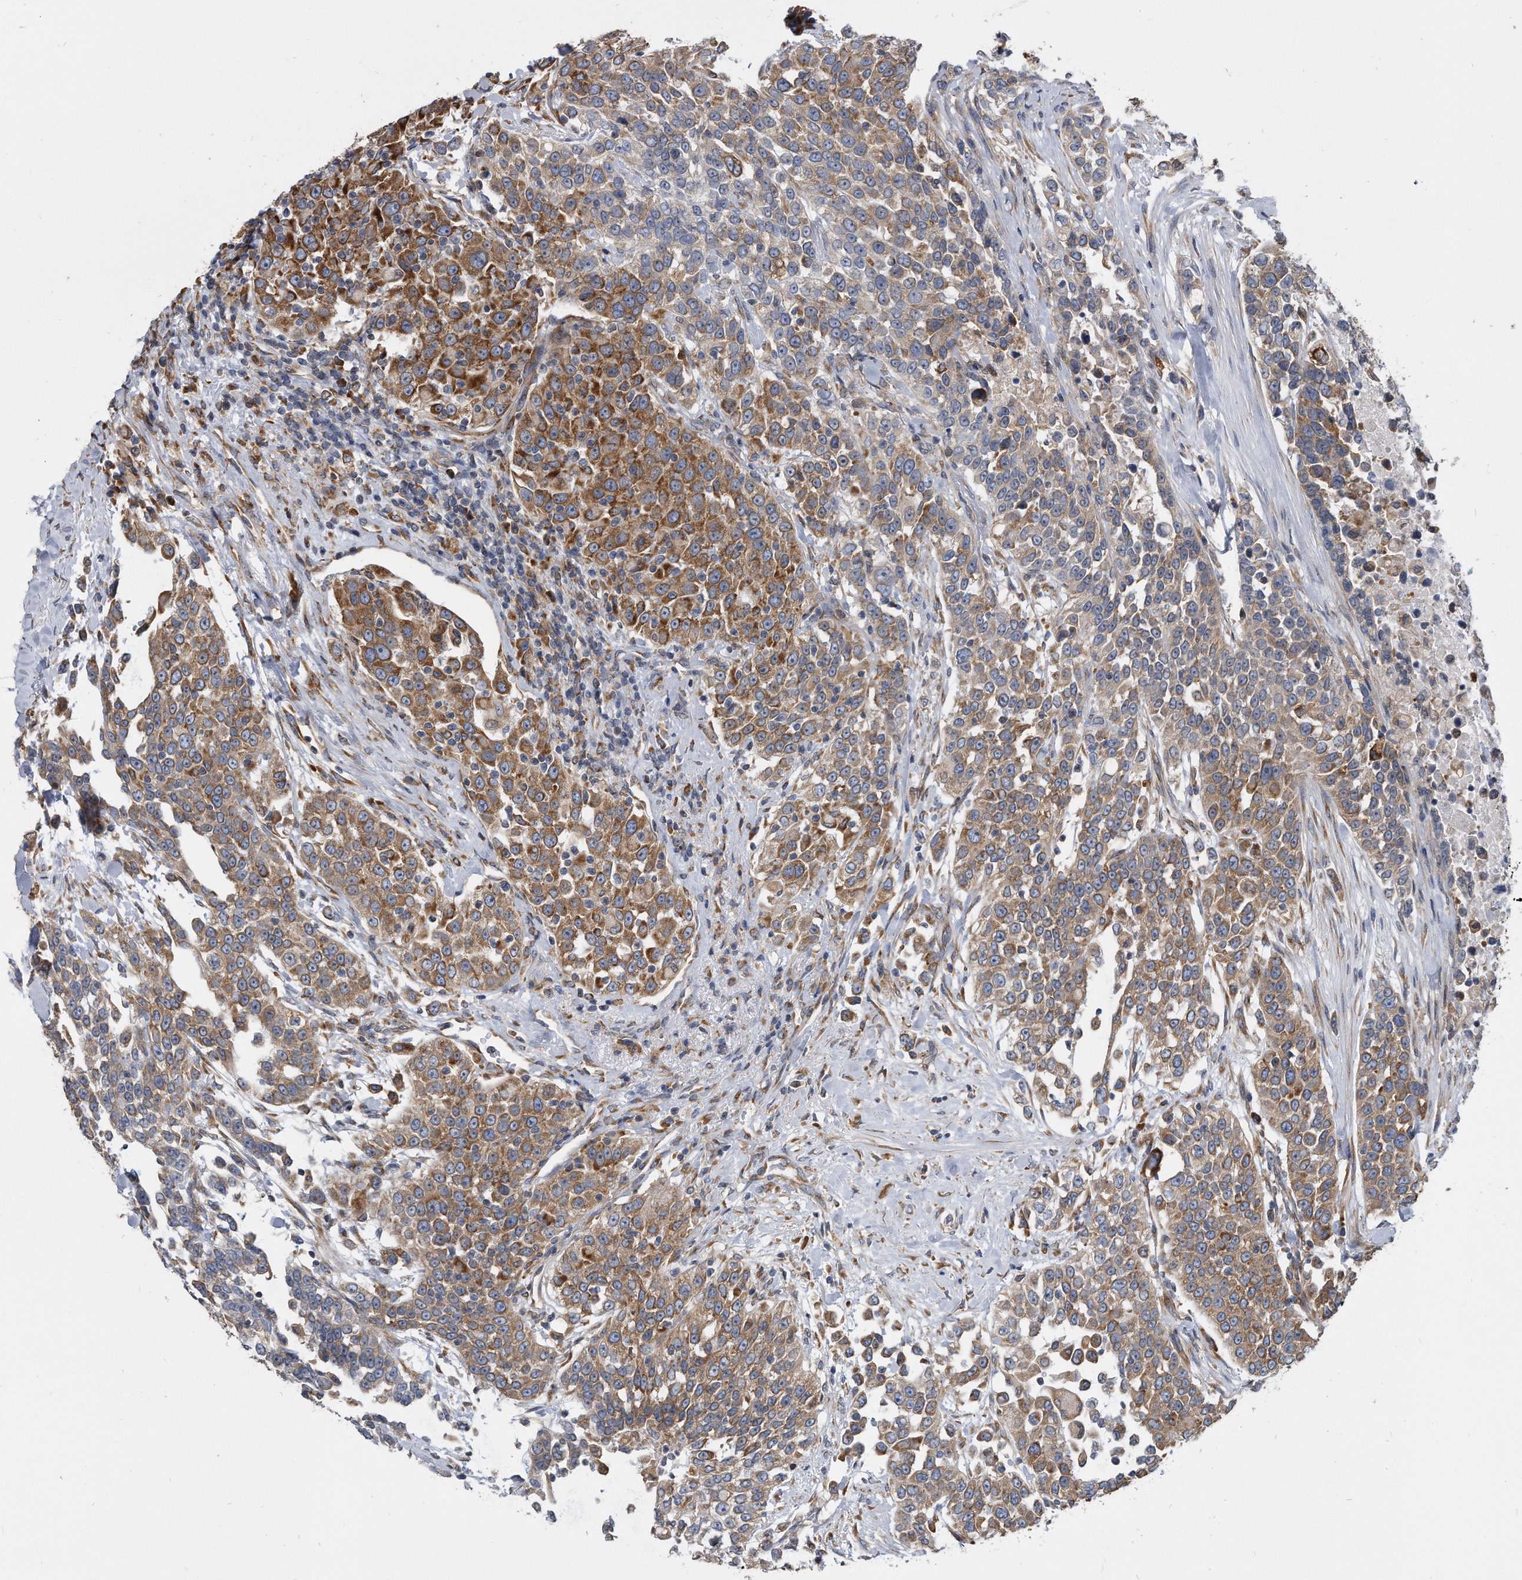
{"staining": {"intensity": "moderate", "quantity": ">75%", "location": "cytoplasmic/membranous"}, "tissue": "urothelial cancer", "cell_type": "Tumor cells", "image_type": "cancer", "snomed": [{"axis": "morphology", "description": "Urothelial carcinoma, High grade"}, {"axis": "topography", "description": "Urinary bladder"}], "caption": "Immunohistochemistry of human urothelial cancer exhibits medium levels of moderate cytoplasmic/membranous staining in approximately >75% of tumor cells.", "gene": "CCDC47", "patient": {"sex": "female", "age": 80}}